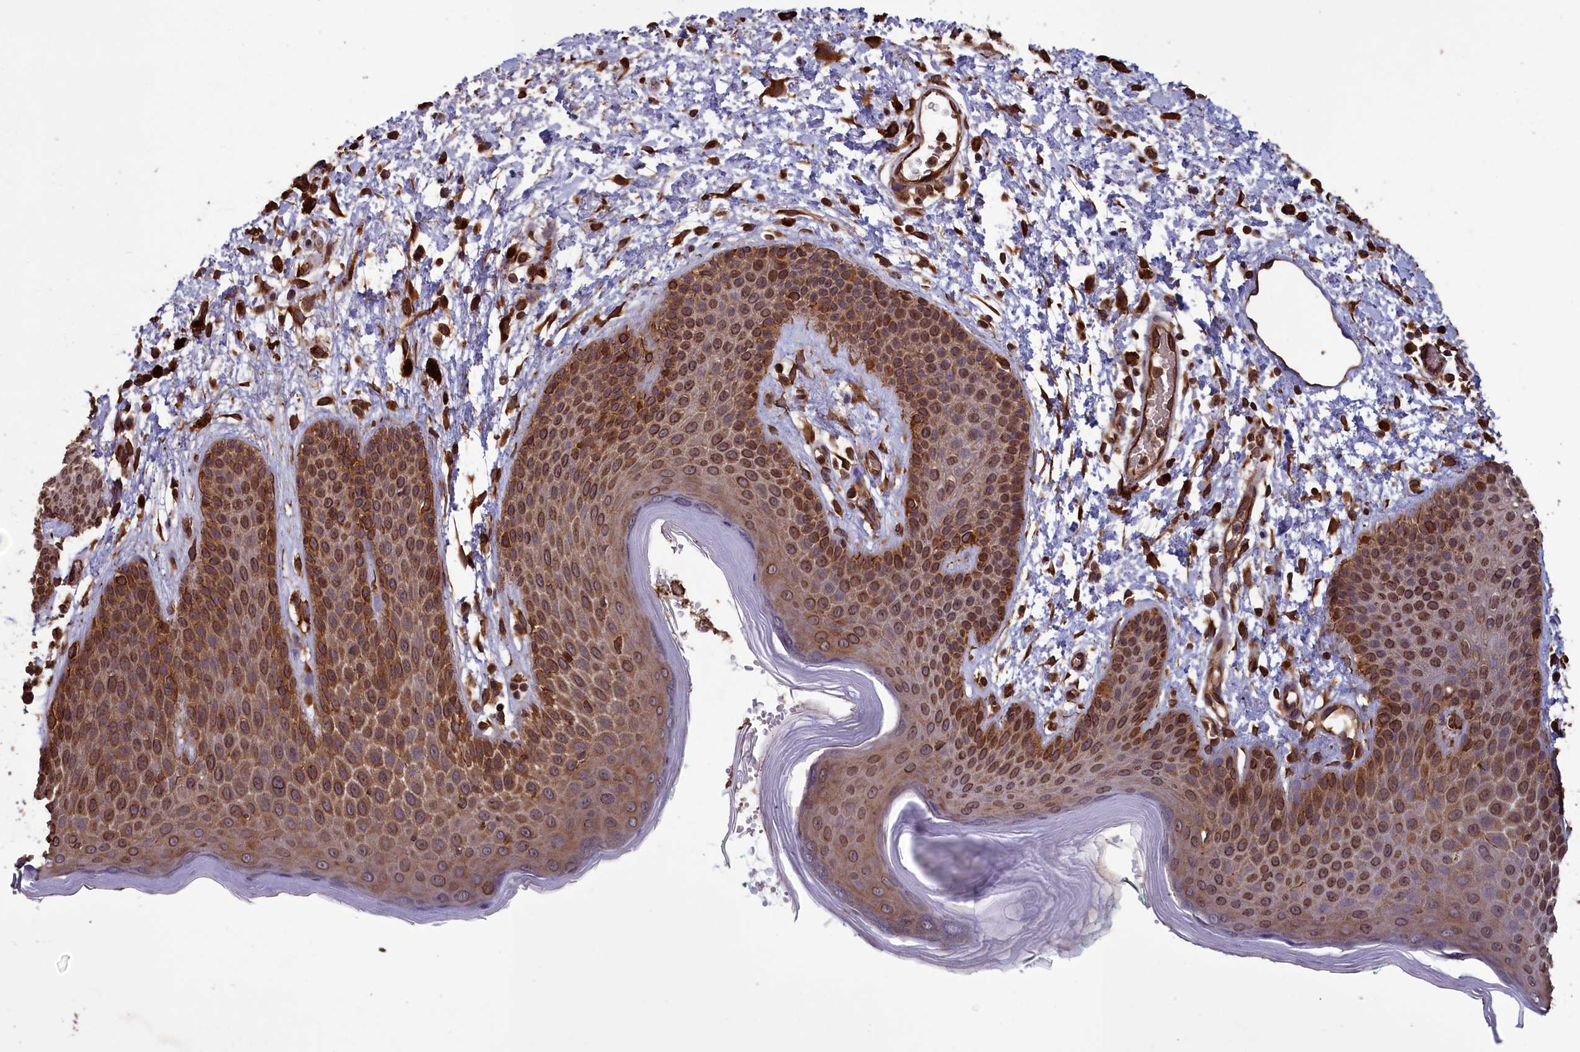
{"staining": {"intensity": "moderate", "quantity": ">75%", "location": "cytoplasmic/membranous"}, "tissue": "skin", "cell_type": "Epidermal cells", "image_type": "normal", "snomed": [{"axis": "morphology", "description": "Normal tissue, NOS"}, {"axis": "topography", "description": "Anal"}], "caption": "Skin stained with a brown dye shows moderate cytoplasmic/membranous positive staining in approximately >75% of epidermal cells.", "gene": "DAPK3", "patient": {"sex": "male", "age": 74}}